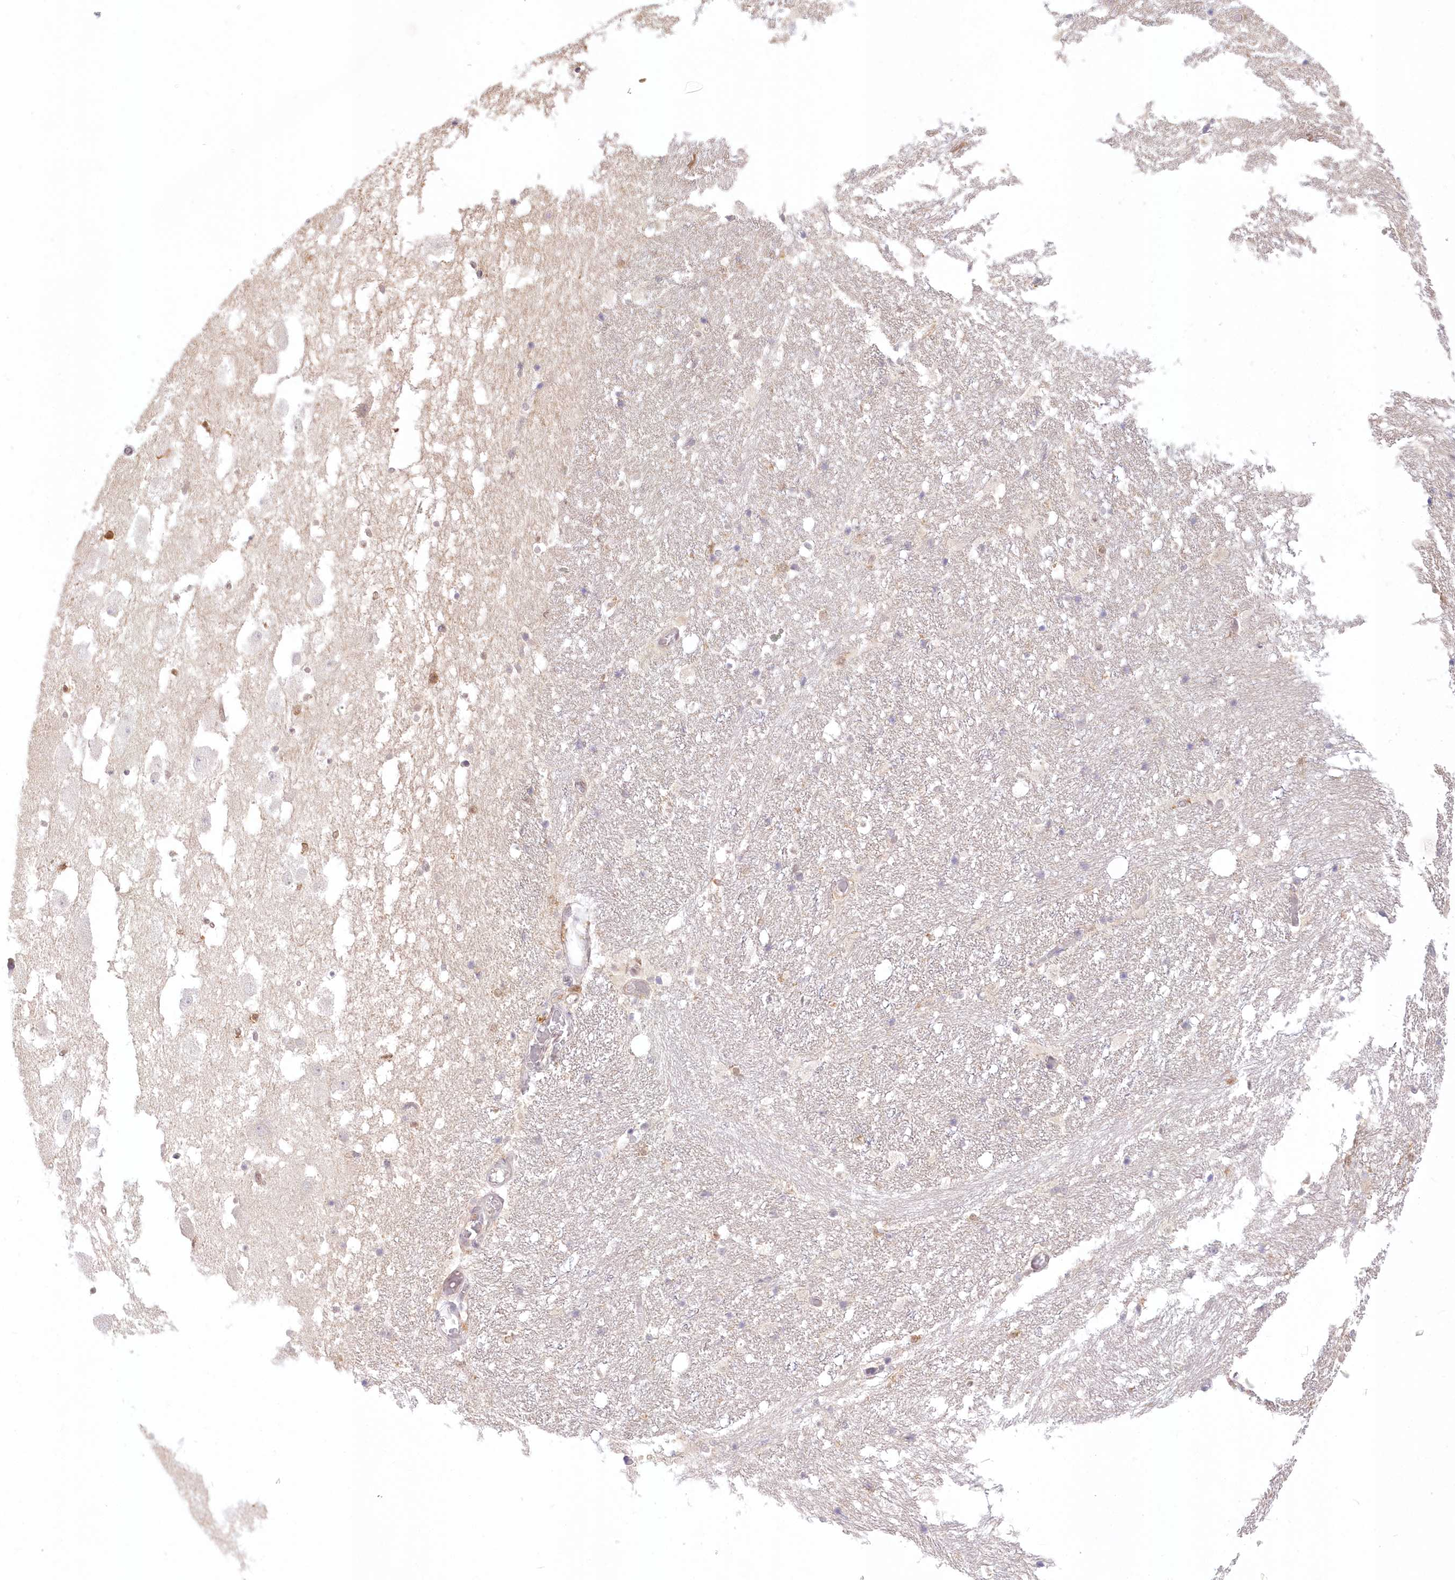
{"staining": {"intensity": "negative", "quantity": "none", "location": "none"}, "tissue": "hippocampus", "cell_type": "Glial cells", "image_type": "normal", "snomed": [{"axis": "morphology", "description": "Normal tissue, NOS"}, {"axis": "topography", "description": "Hippocampus"}], "caption": "Protein analysis of normal hippocampus exhibits no significant expression in glial cells. (Stains: DAB immunohistochemistry (IHC) with hematoxylin counter stain, Microscopy: brightfield microscopy at high magnification).", "gene": "RNPEP", "patient": {"sex": "female", "age": 52}}